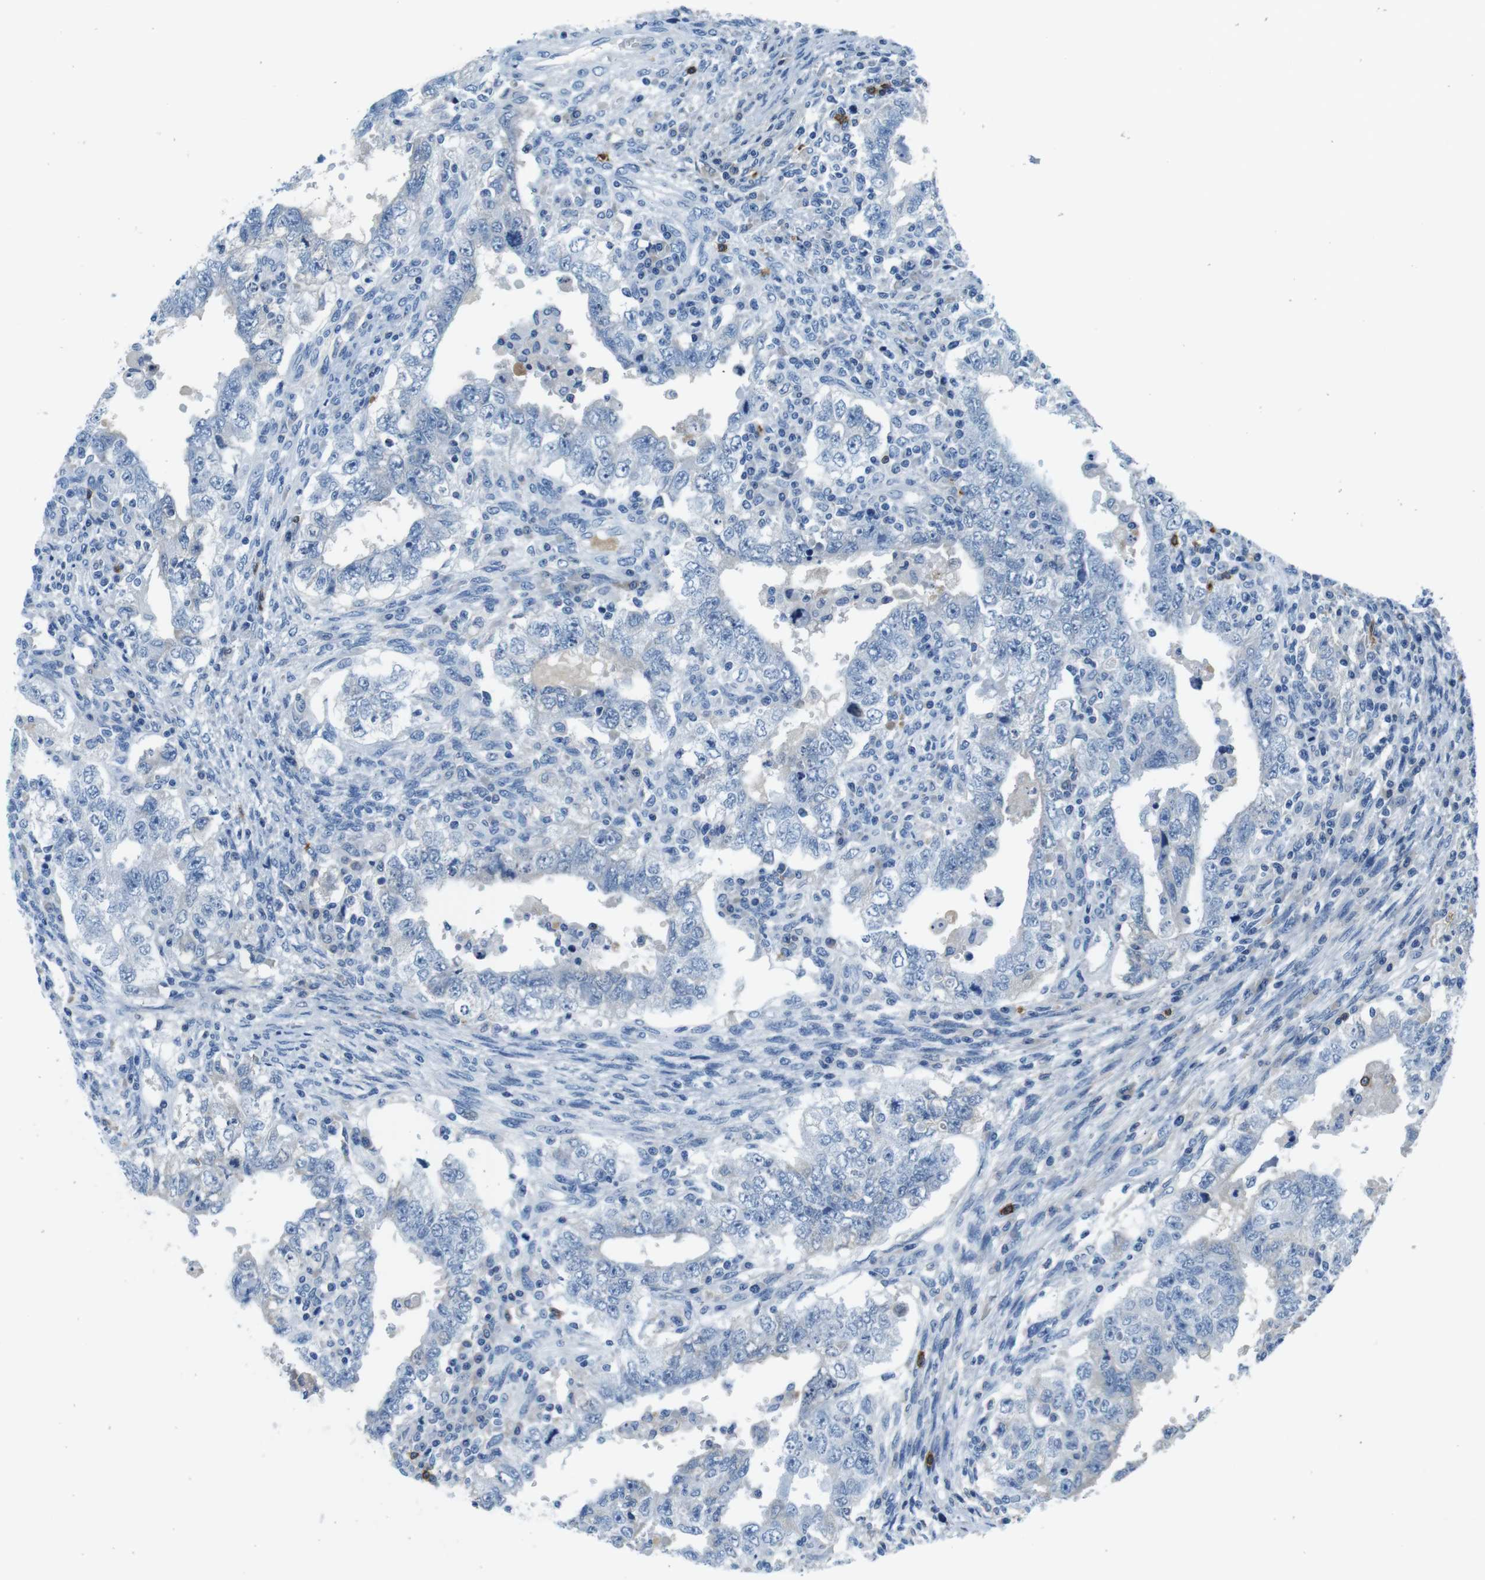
{"staining": {"intensity": "negative", "quantity": "none", "location": "none"}, "tissue": "testis cancer", "cell_type": "Tumor cells", "image_type": "cancer", "snomed": [{"axis": "morphology", "description": "Carcinoma, Embryonal, NOS"}, {"axis": "topography", "description": "Testis"}], "caption": "Human testis cancer (embryonal carcinoma) stained for a protein using immunohistochemistry demonstrates no positivity in tumor cells.", "gene": "IGHD", "patient": {"sex": "male", "age": 26}}